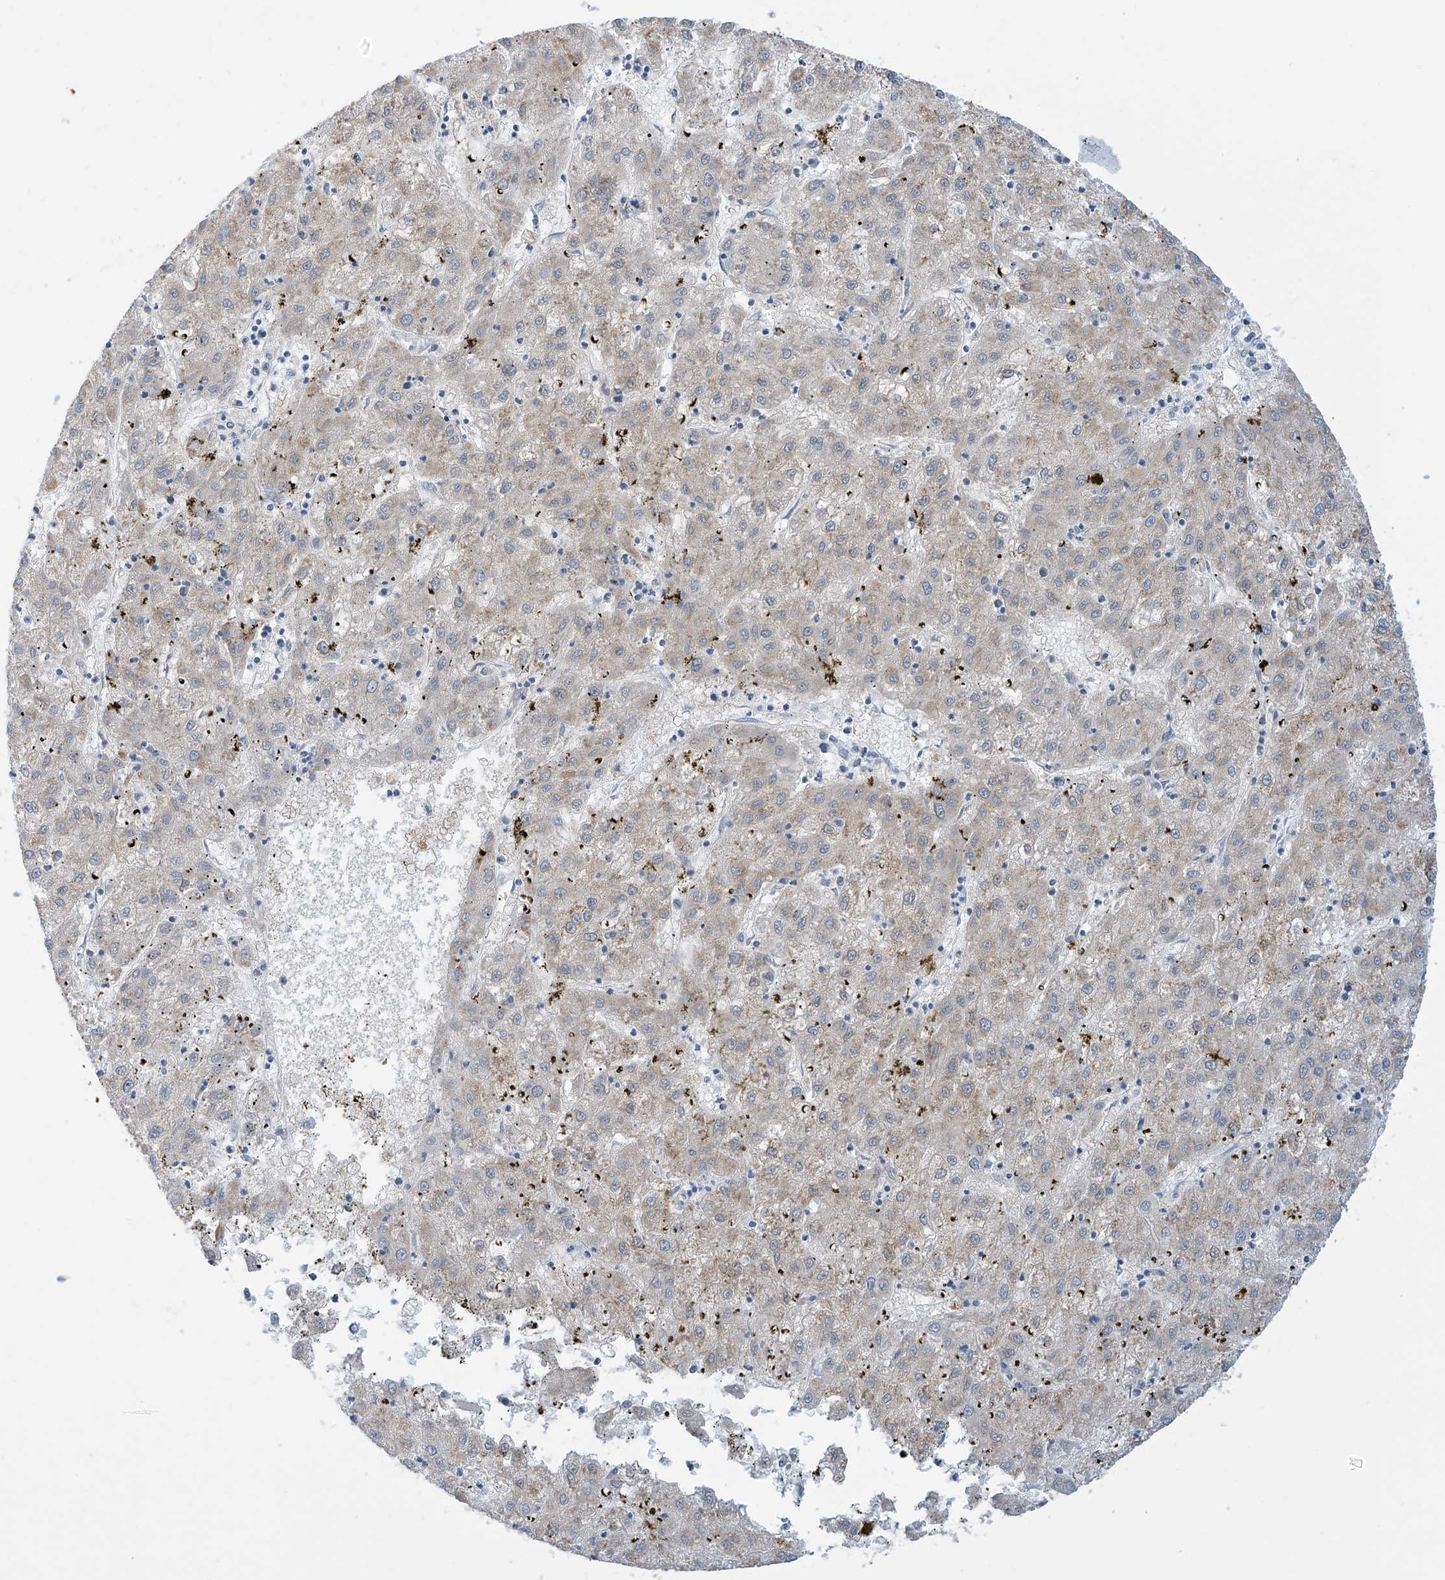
{"staining": {"intensity": "weak", "quantity": "<25%", "location": "cytoplasmic/membranous"}, "tissue": "liver cancer", "cell_type": "Tumor cells", "image_type": "cancer", "snomed": [{"axis": "morphology", "description": "Carcinoma, Hepatocellular, NOS"}, {"axis": "topography", "description": "Liver"}], "caption": "Immunohistochemistry (IHC) photomicrograph of liver cancer stained for a protein (brown), which displays no expression in tumor cells.", "gene": "APLF", "patient": {"sex": "male", "age": 72}}